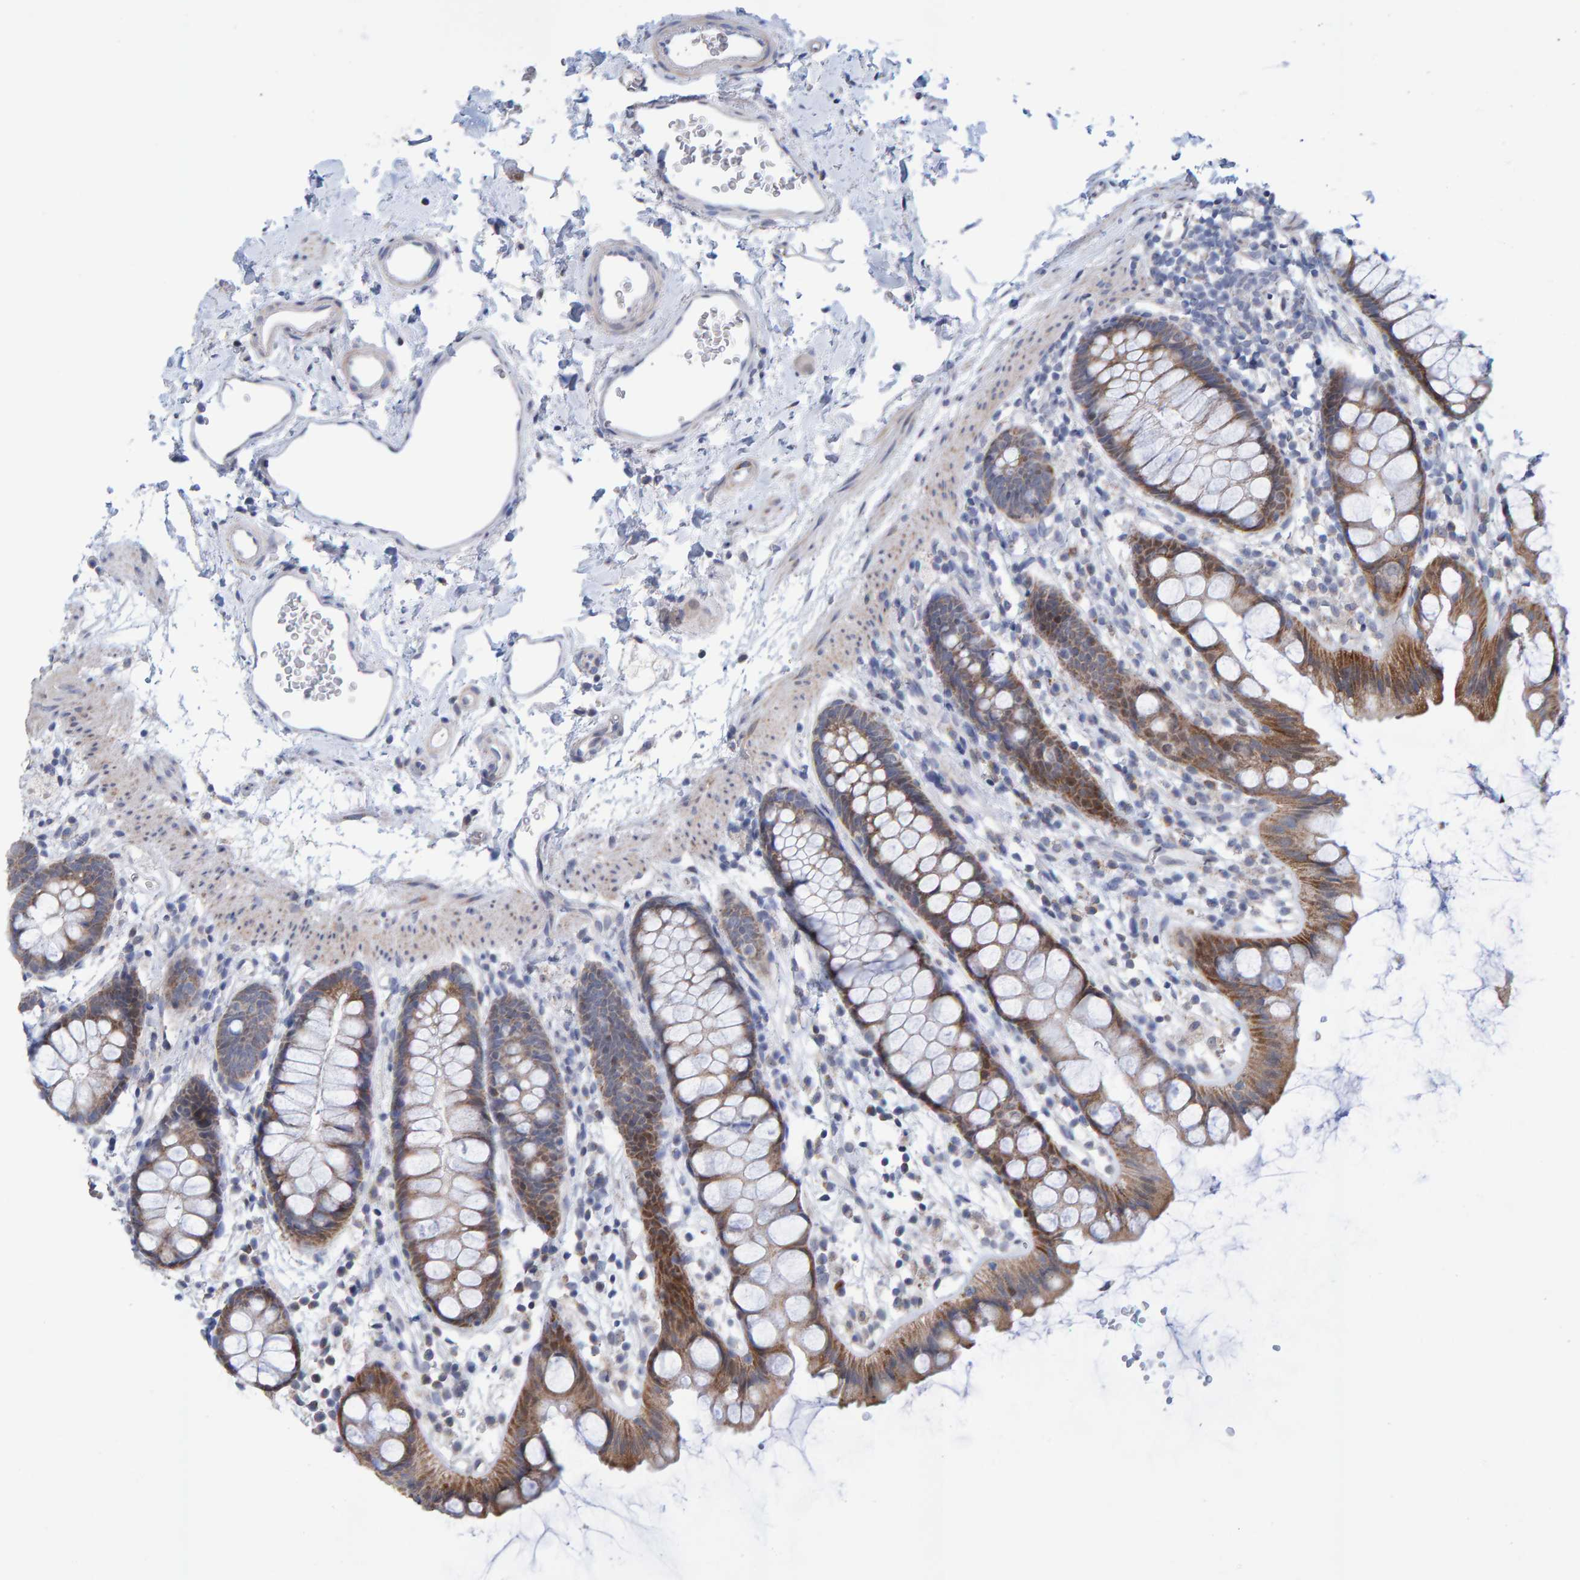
{"staining": {"intensity": "moderate", "quantity": ">75%", "location": "cytoplasmic/membranous"}, "tissue": "rectum", "cell_type": "Glandular cells", "image_type": "normal", "snomed": [{"axis": "morphology", "description": "Normal tissue, NOS"}, {"axis": "topography", "description": "Rectum"}], "caption": "Rectum stained with immunohistochemistry shows moderate cytoplasmic/membranous staining in approximately >75% of glandular cells.", "gene": "USP43", "patient": {"sex": "female", "age": 65}}